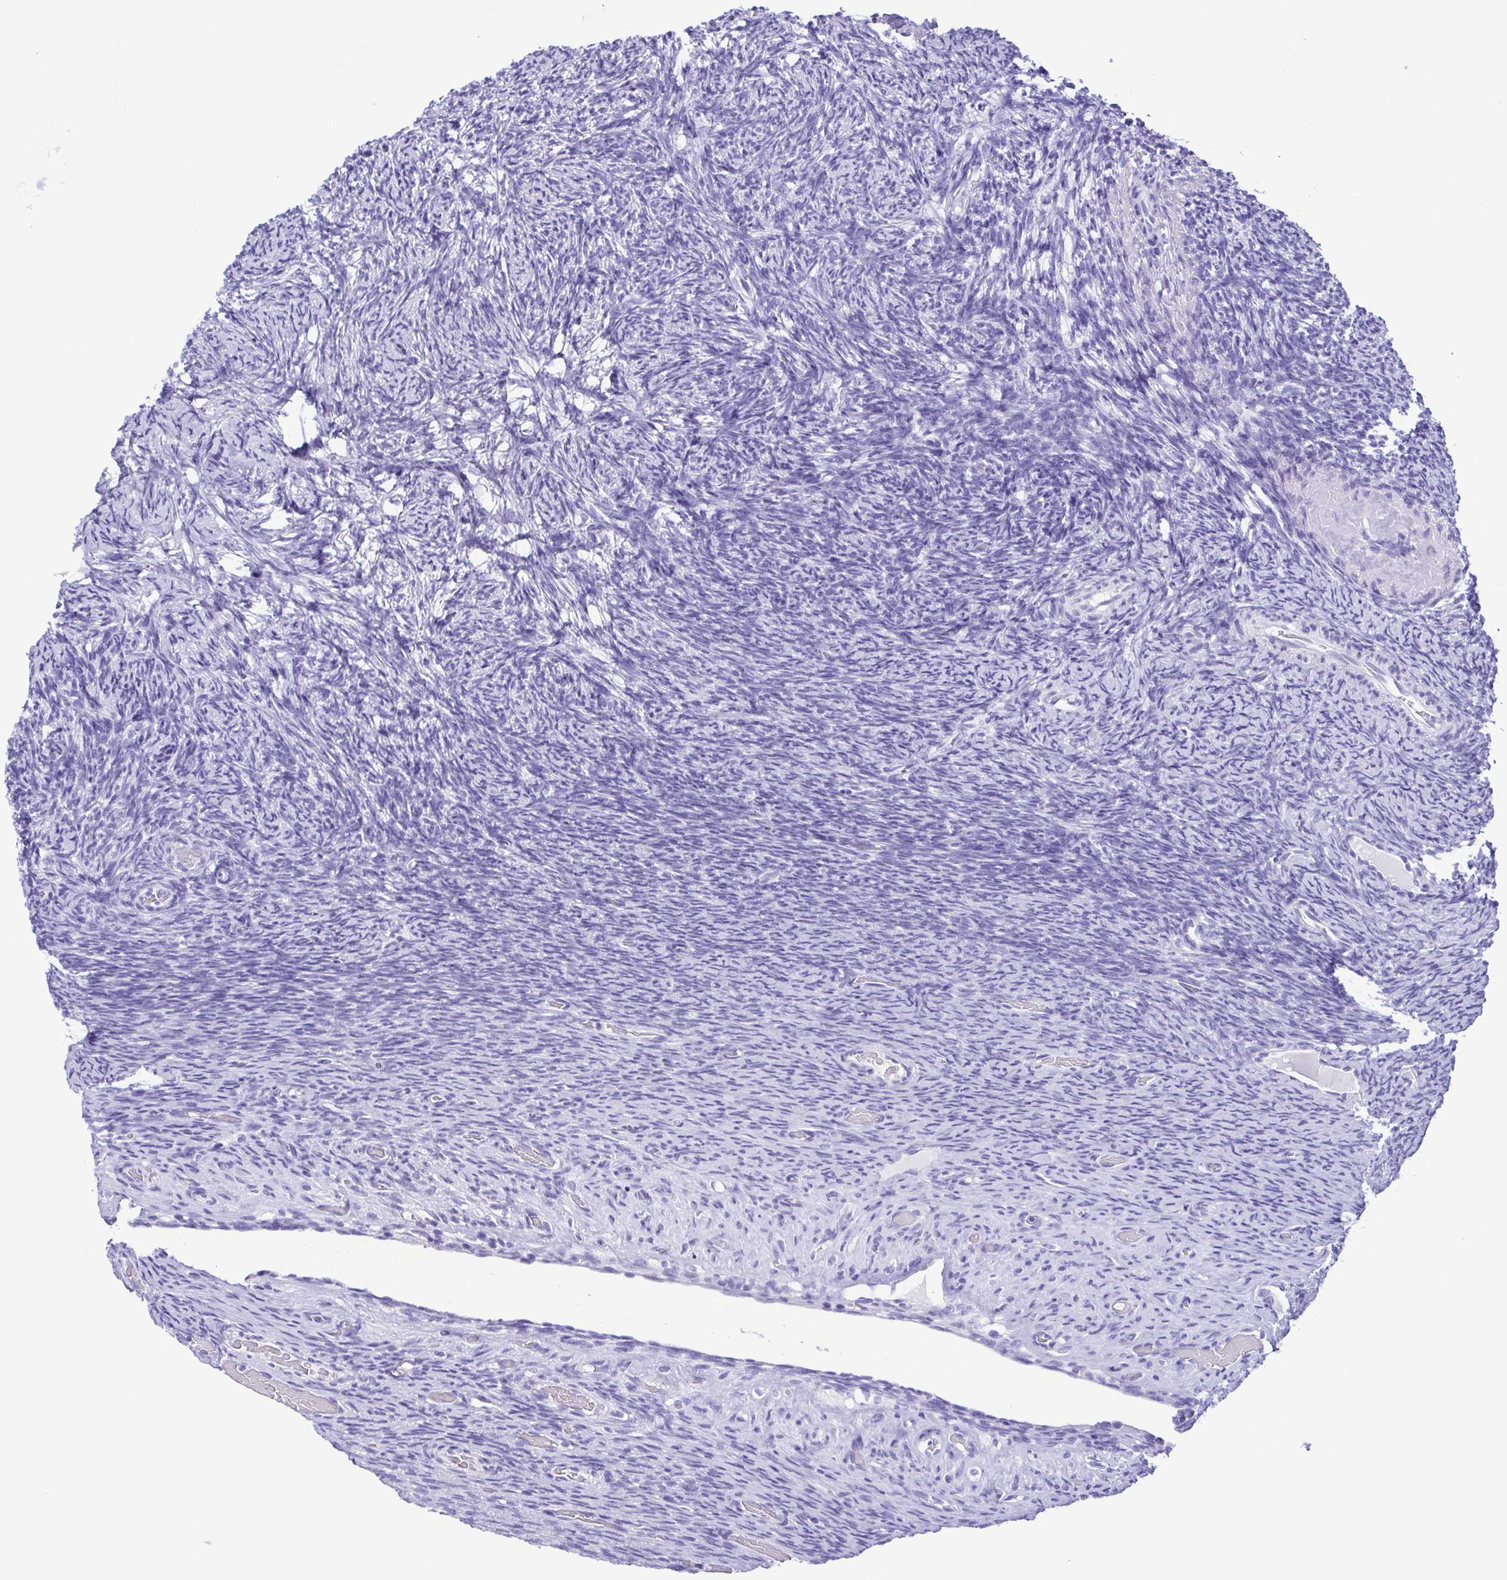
{"staining": {"intensity": "negative", "quantity": "none", "location": "none"}, "tissue": "ovary", "cell_type": "Ovarian stroma cells", "image_type": "normal", "snomed": [{"axis": "morphology", "description": "Normal tissue, NOS"}, {"axis": "topography", "description": "Ovary"}], "caption": "A micrograph of ovary stained for a protein shows no brown staining in ovarian stroma cells.", "gene": "OVGP1", "patient": {"sex": "female", "age": 34}}